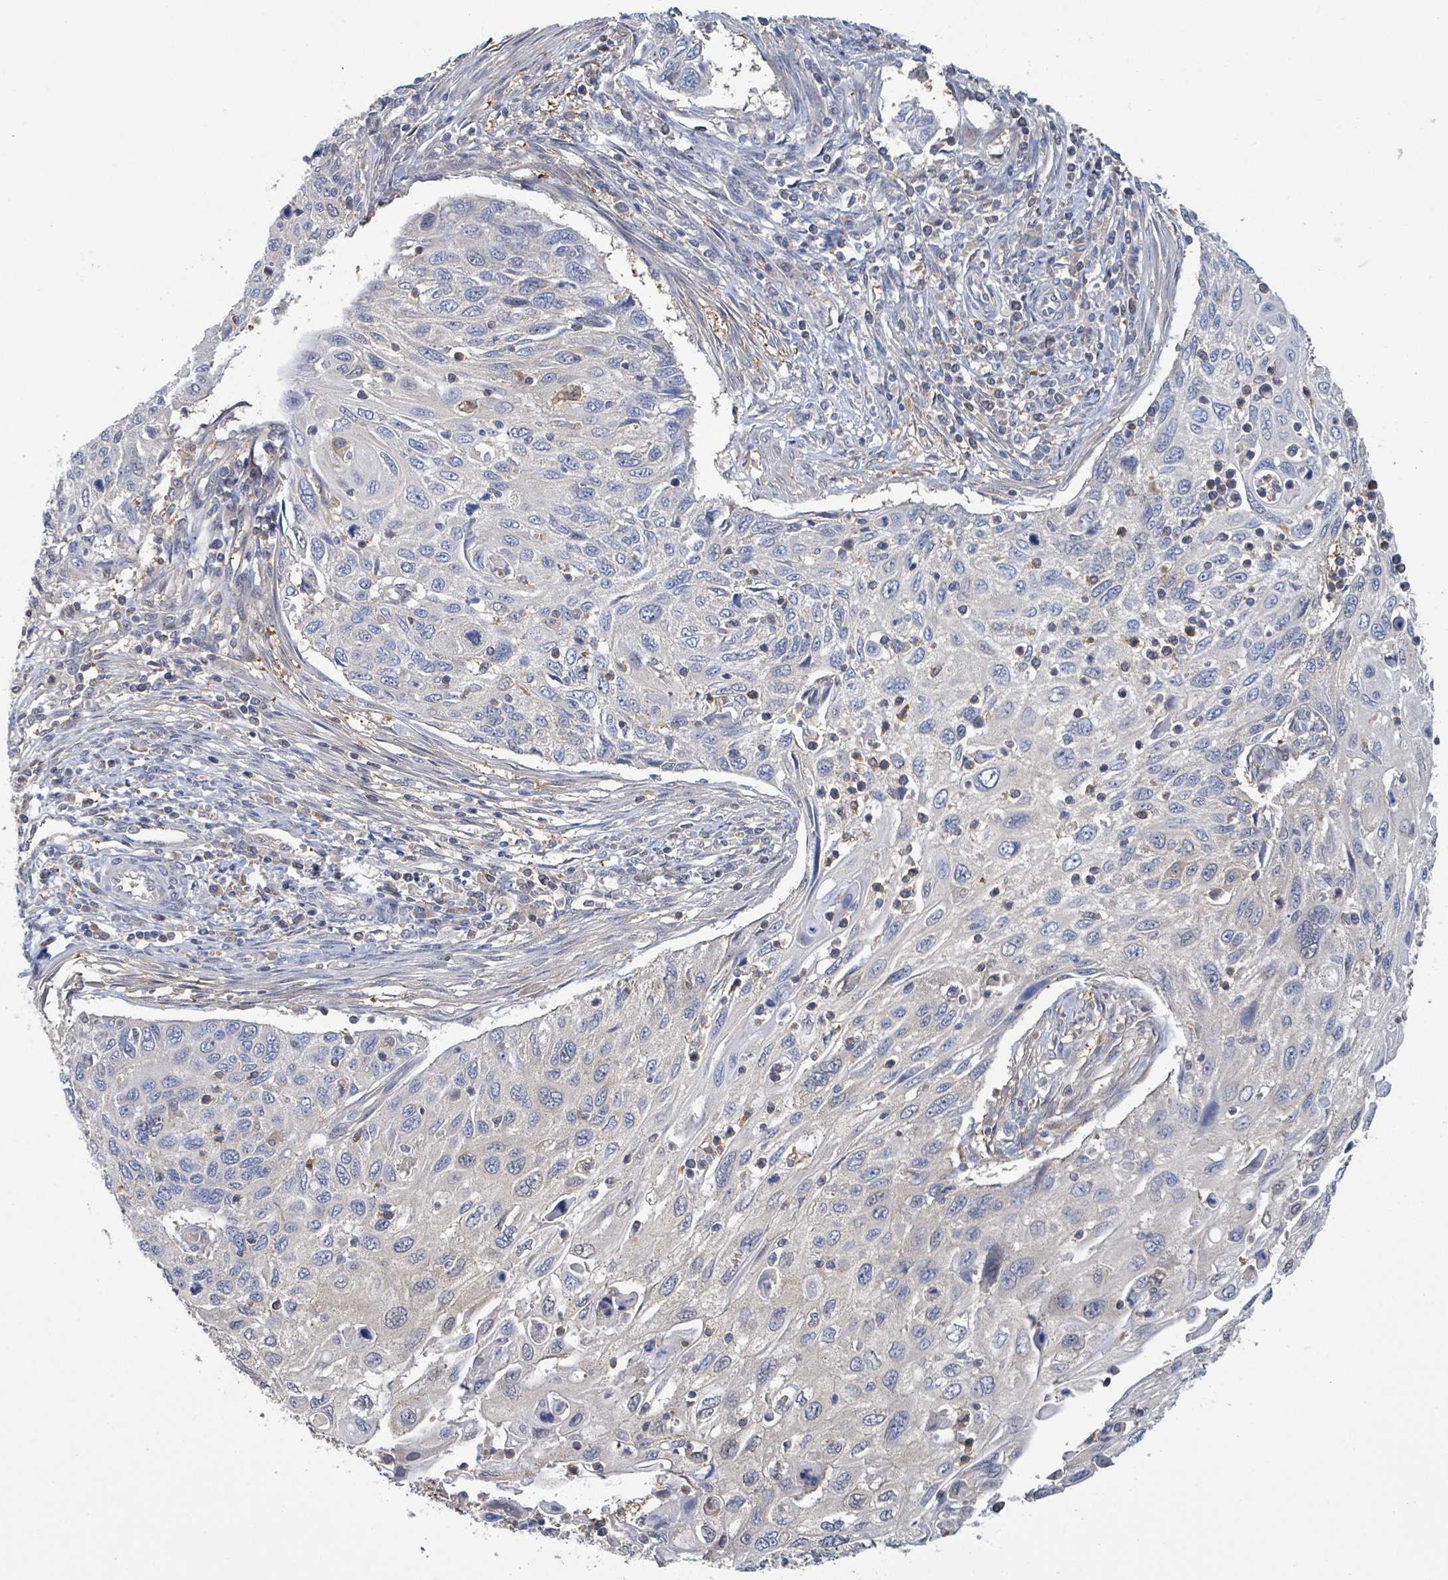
{"staining": {"intensity": "negative", "quantity": "none", "location": "none"}, "tissue": "cervical cancer", "cell_type": "Tumor cells", "image_type": "cancer", "snomed": [{"axis": "morphology", "description": "Squamous cell carcinoma, NOS"}, {"axis": "topography", "description": "Cervix"}], "caption": "This is a photomicrograph of immunohistochemistry (IHC) staining of cervical cancer (squamous cell carcinoma), which shows no positivity in tumor cells.", "gene": "PGAM1", "patient": {"sex": "female", "age": 70}}